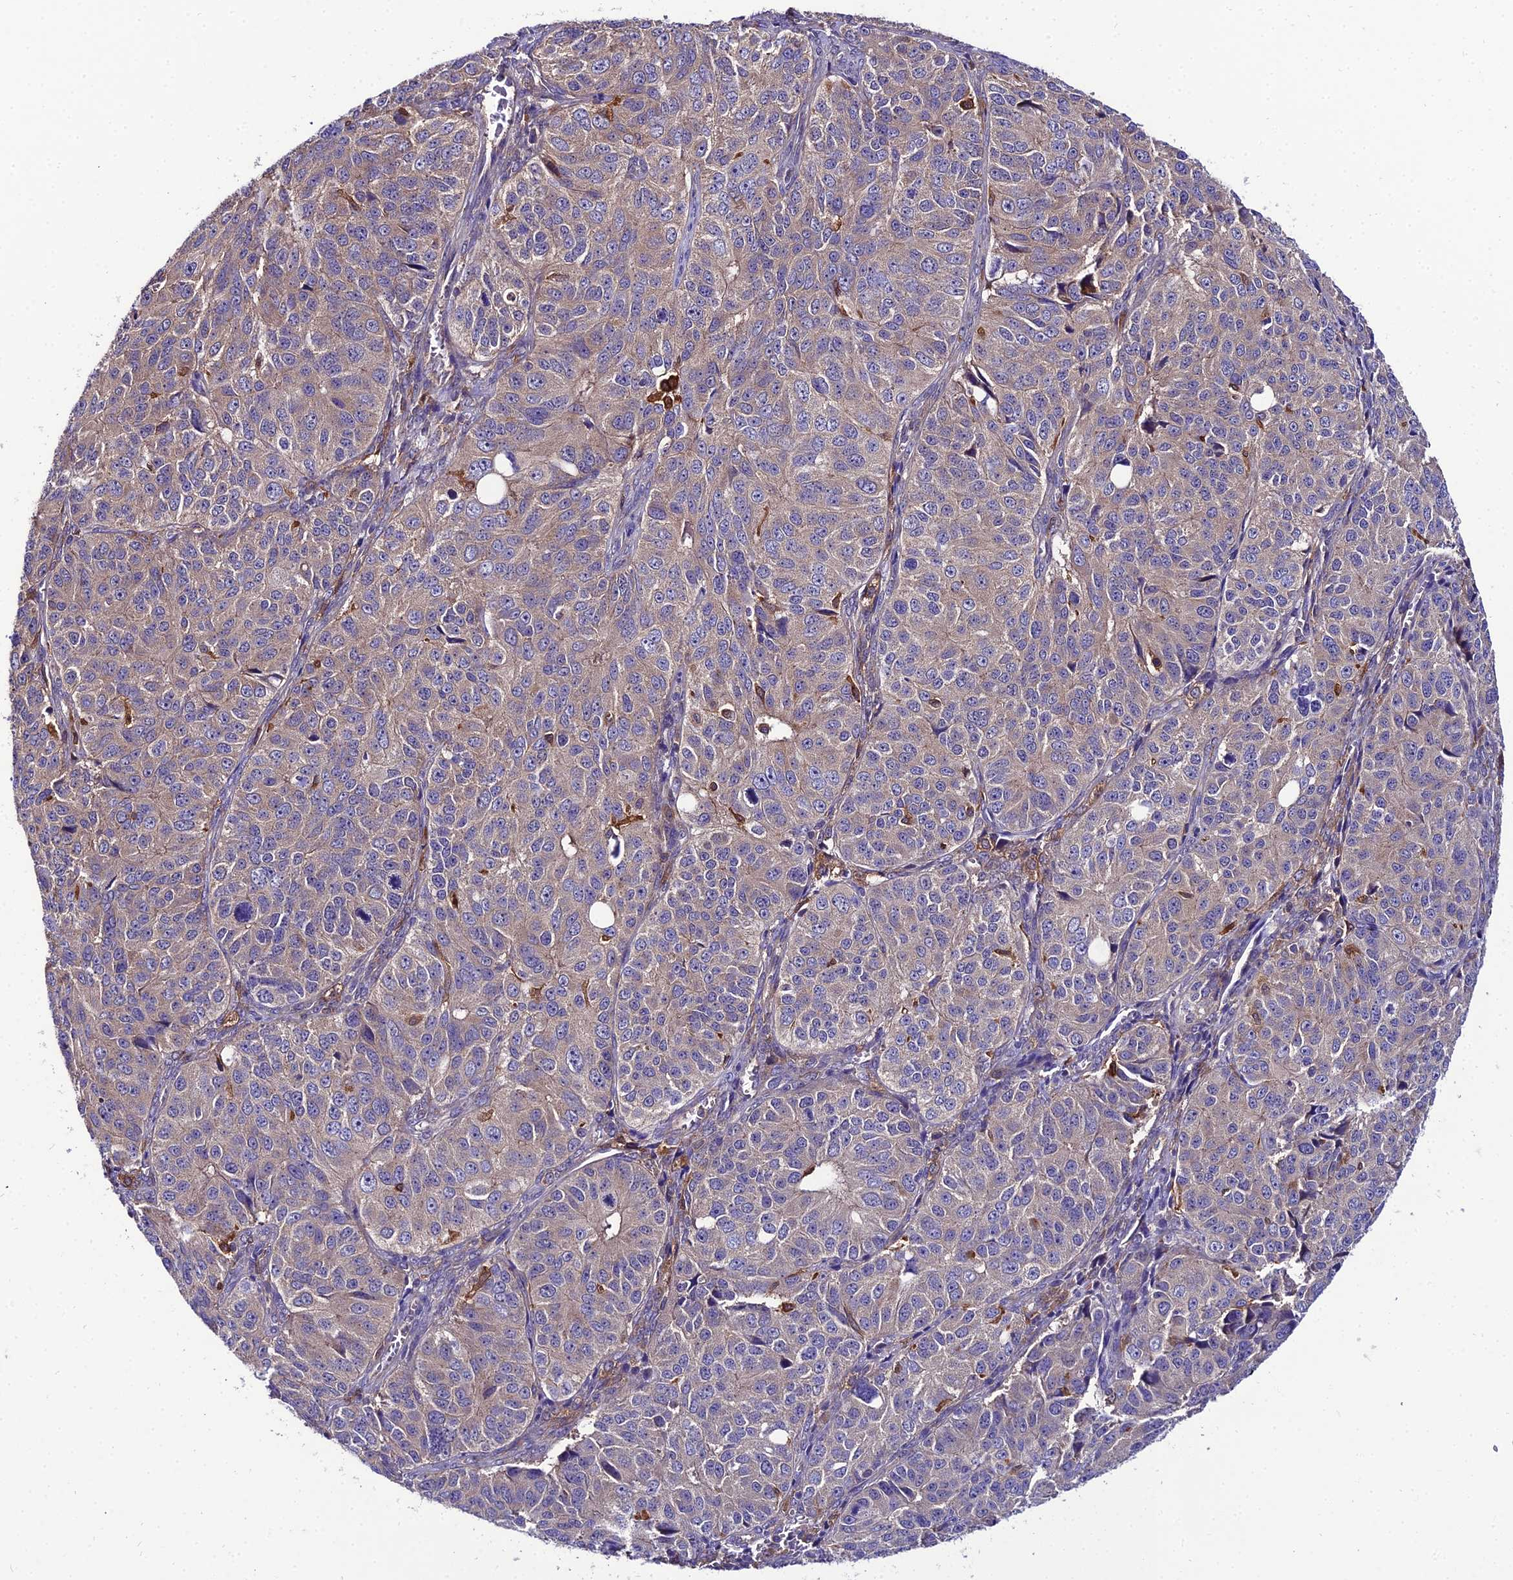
{"staining": {"intensity": "weak", "quantity": "<25%", "location": "cytoplasmic/membranous"}, "tissue": "ovarian cancer", "cell_type": "Tumor cells", "image_type": "cancer", "snomed": [{"axis": "morphology", "description": "Carcinoma, endometroid"}, {"axis": "topography", "description": "Ovary"}], "caption": "Tumor cells are negative for protein expression in human ovarian cancer.", "gene": "C2orf69", "patient": {"sex": "female", "age": 51}}